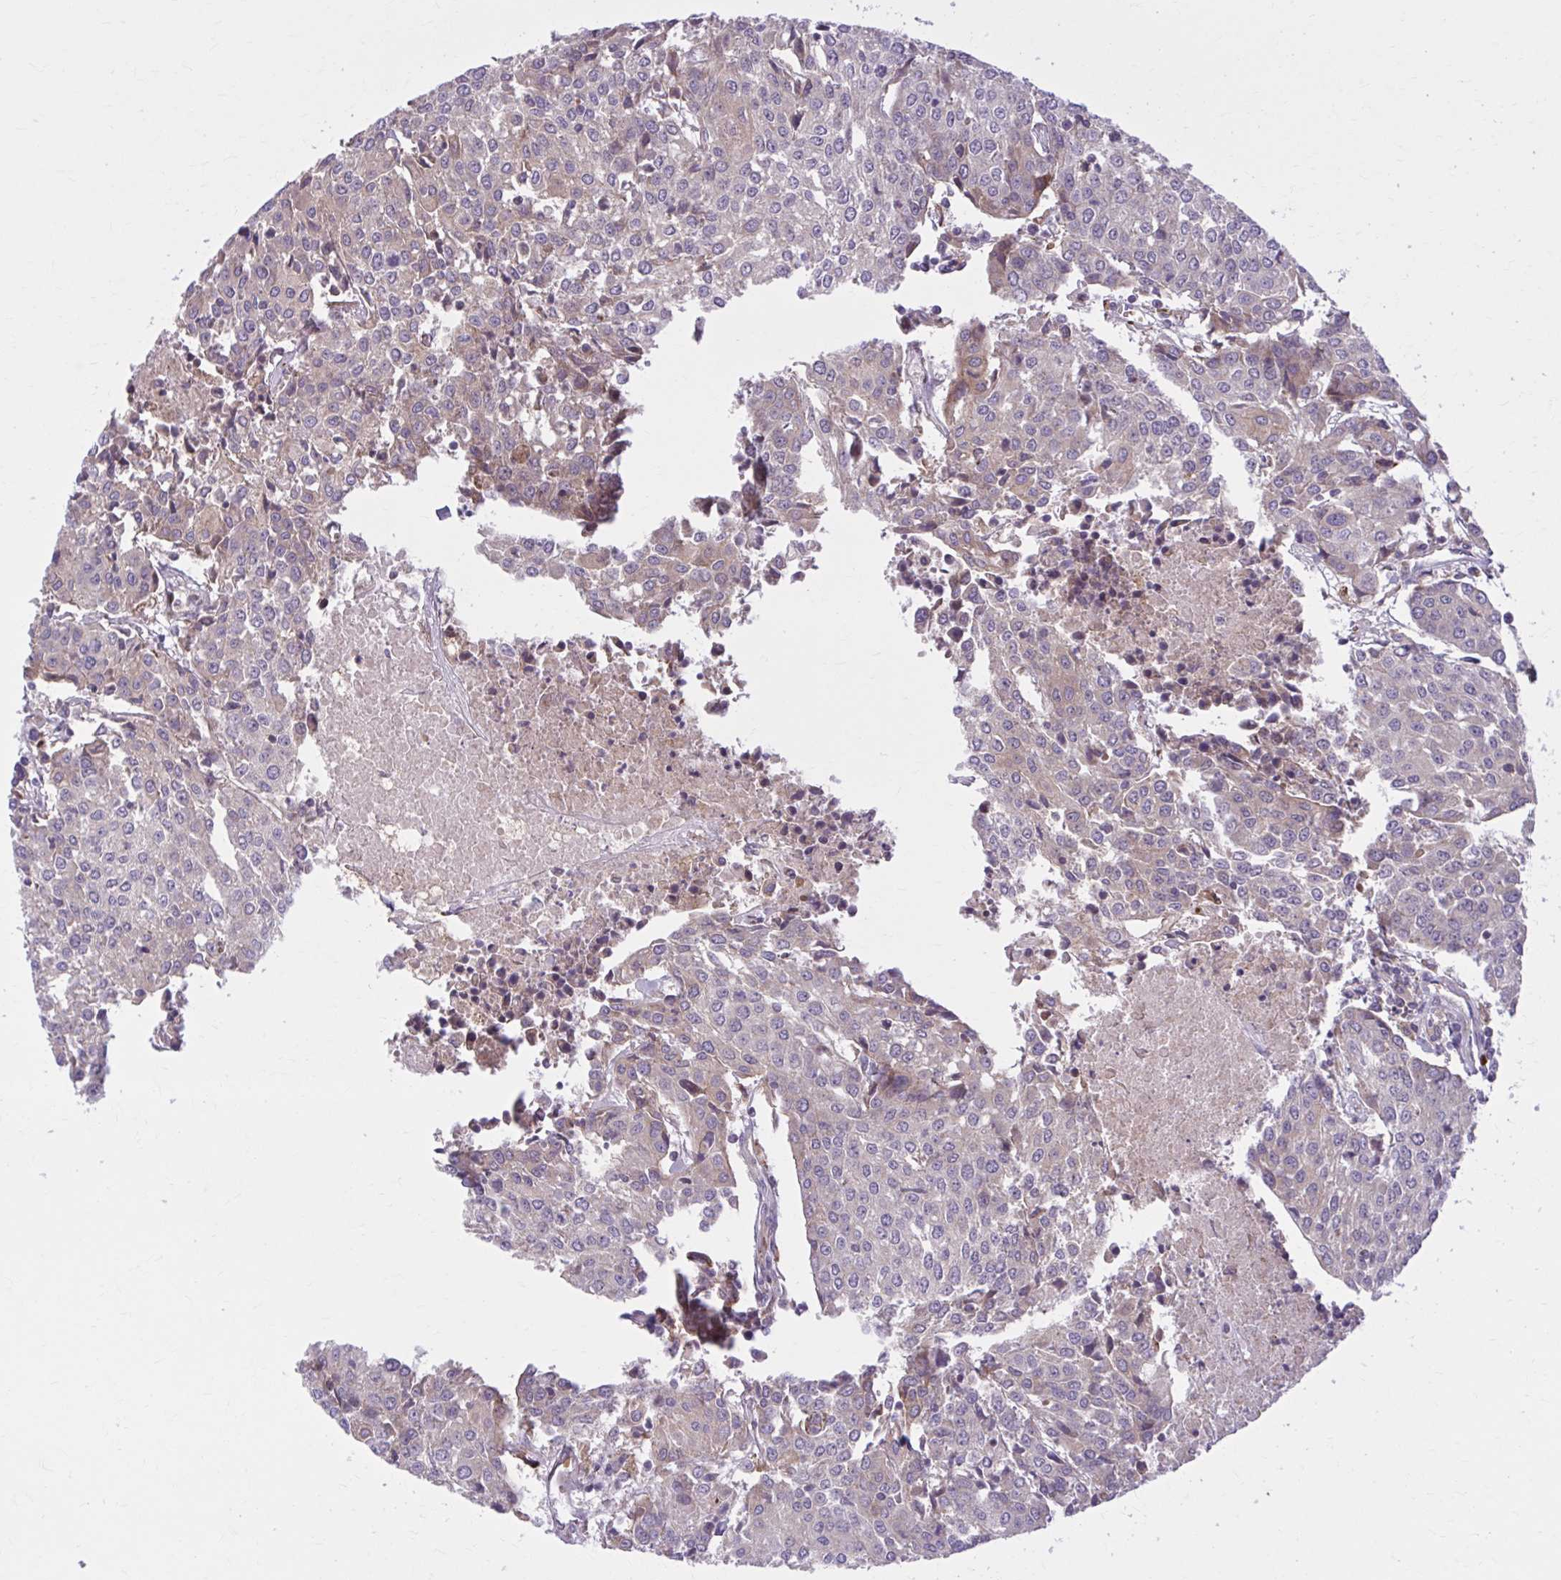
{"staining": {"intensity": "weak", "quantity": "25%-75%", "location": "cytoplasmic/membranous"}, "tissue": "urothelial cancer", "cell_type": "Tumor cells", "image_type": "cancer", "snomed": [{"axis": "morphology", "description": "Urothelial carcinoma, High grade"}, {"axis": "topography", "description": "Urinary bladder"}], "caption": "A photomicrograph of urothelial cancer stained for a protein displays weak cytoplasmic/membranous brown staining in tumor cells.", "gene": "SNF8", "patient": {"sex": "female", "age": 85}}